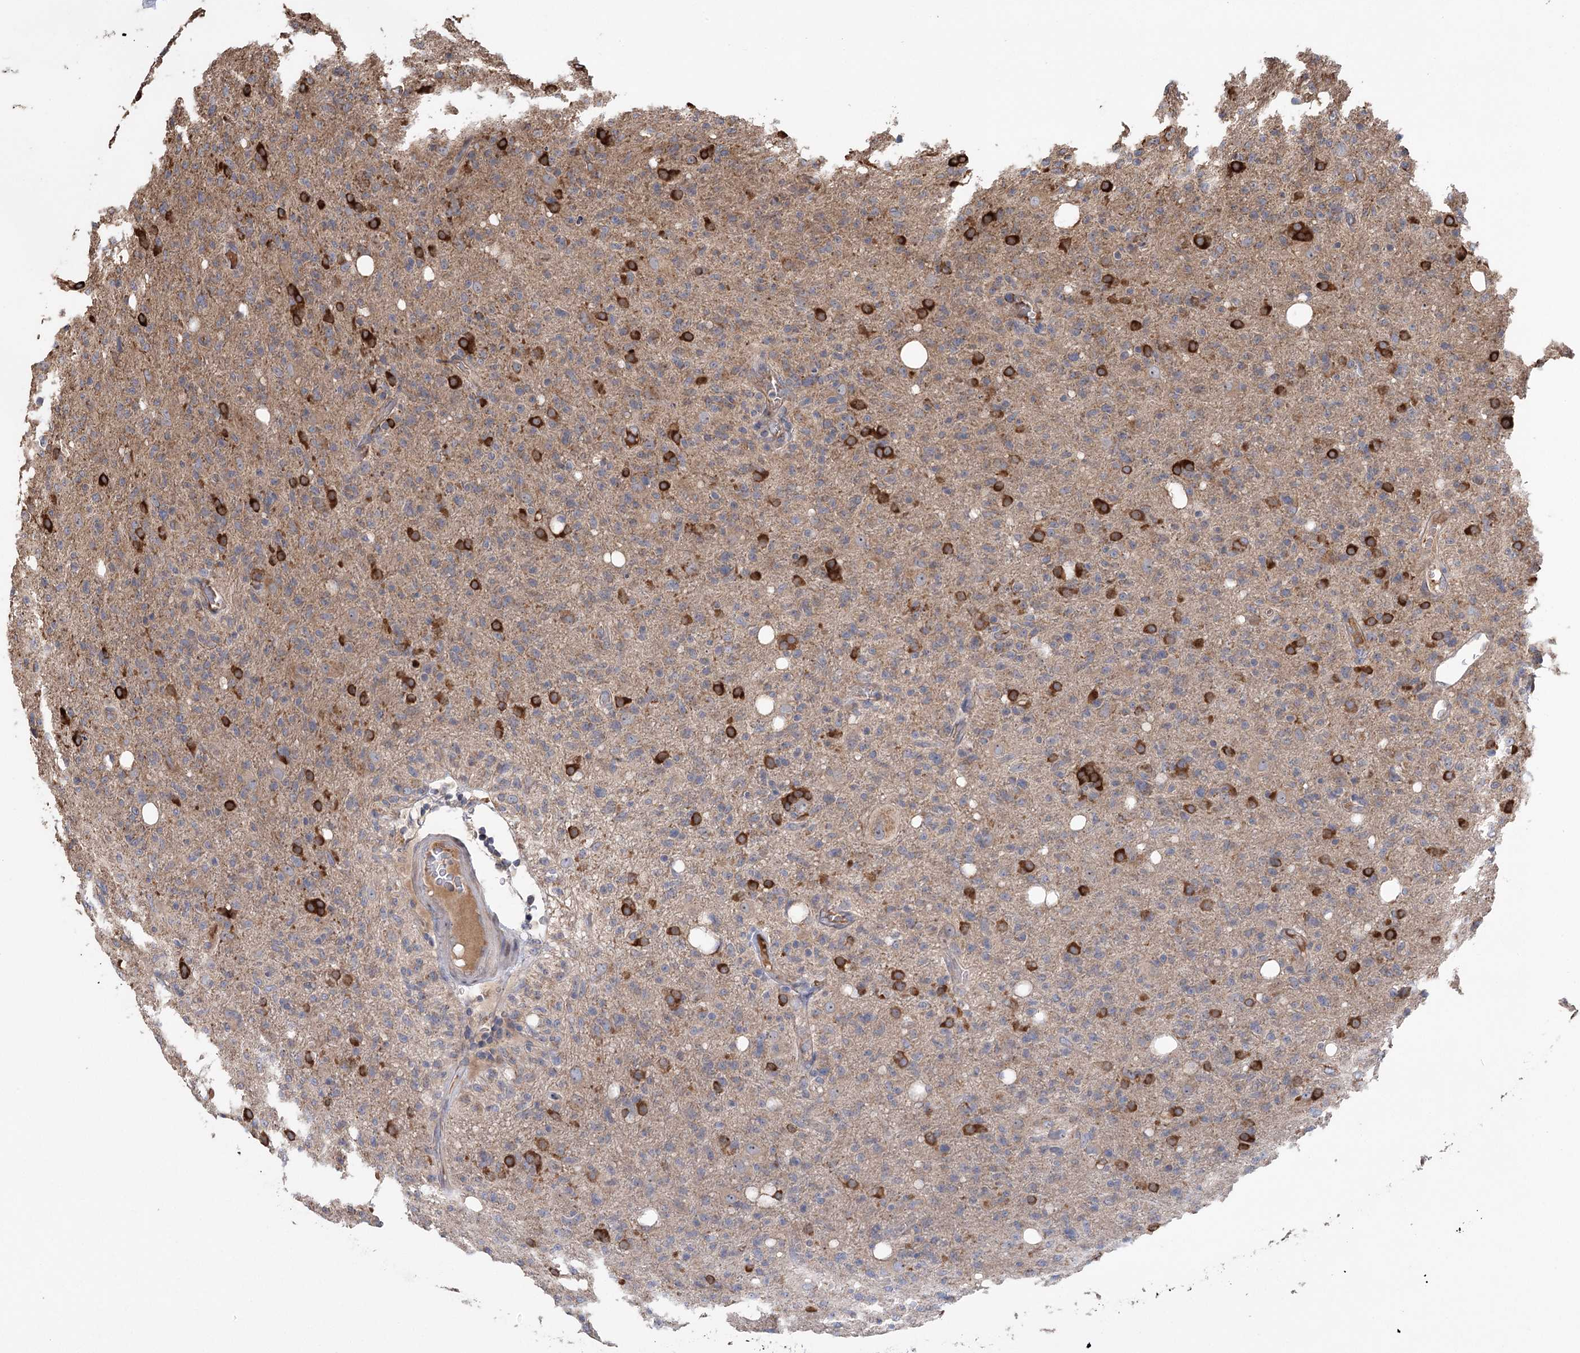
{"staining": {"intensity": "strong", "quantity": "<25%", "location": "cytoplasmic/membranous"}, "tissue": "glioma", "cell_type": "Tumor cells", "image_type": "cancer", "snomed": [{"axis": "morphology", "description": "Glioma, malignant, High grade"}, {"axis": "topography", "description": "Brain"}], "caption": "High-power microscopy captured an immunohistochemistry image of malignant high-grade glioma, revealing strong cytoplasmic/membranous expression in approximately <25% of tumor cells. (DAB (3,3'-diaminobenzidine) IHC with brightfield microscopy, high magnification).", "gene": "RWDD4", "patient": {"sex": "female", "age": 57}}